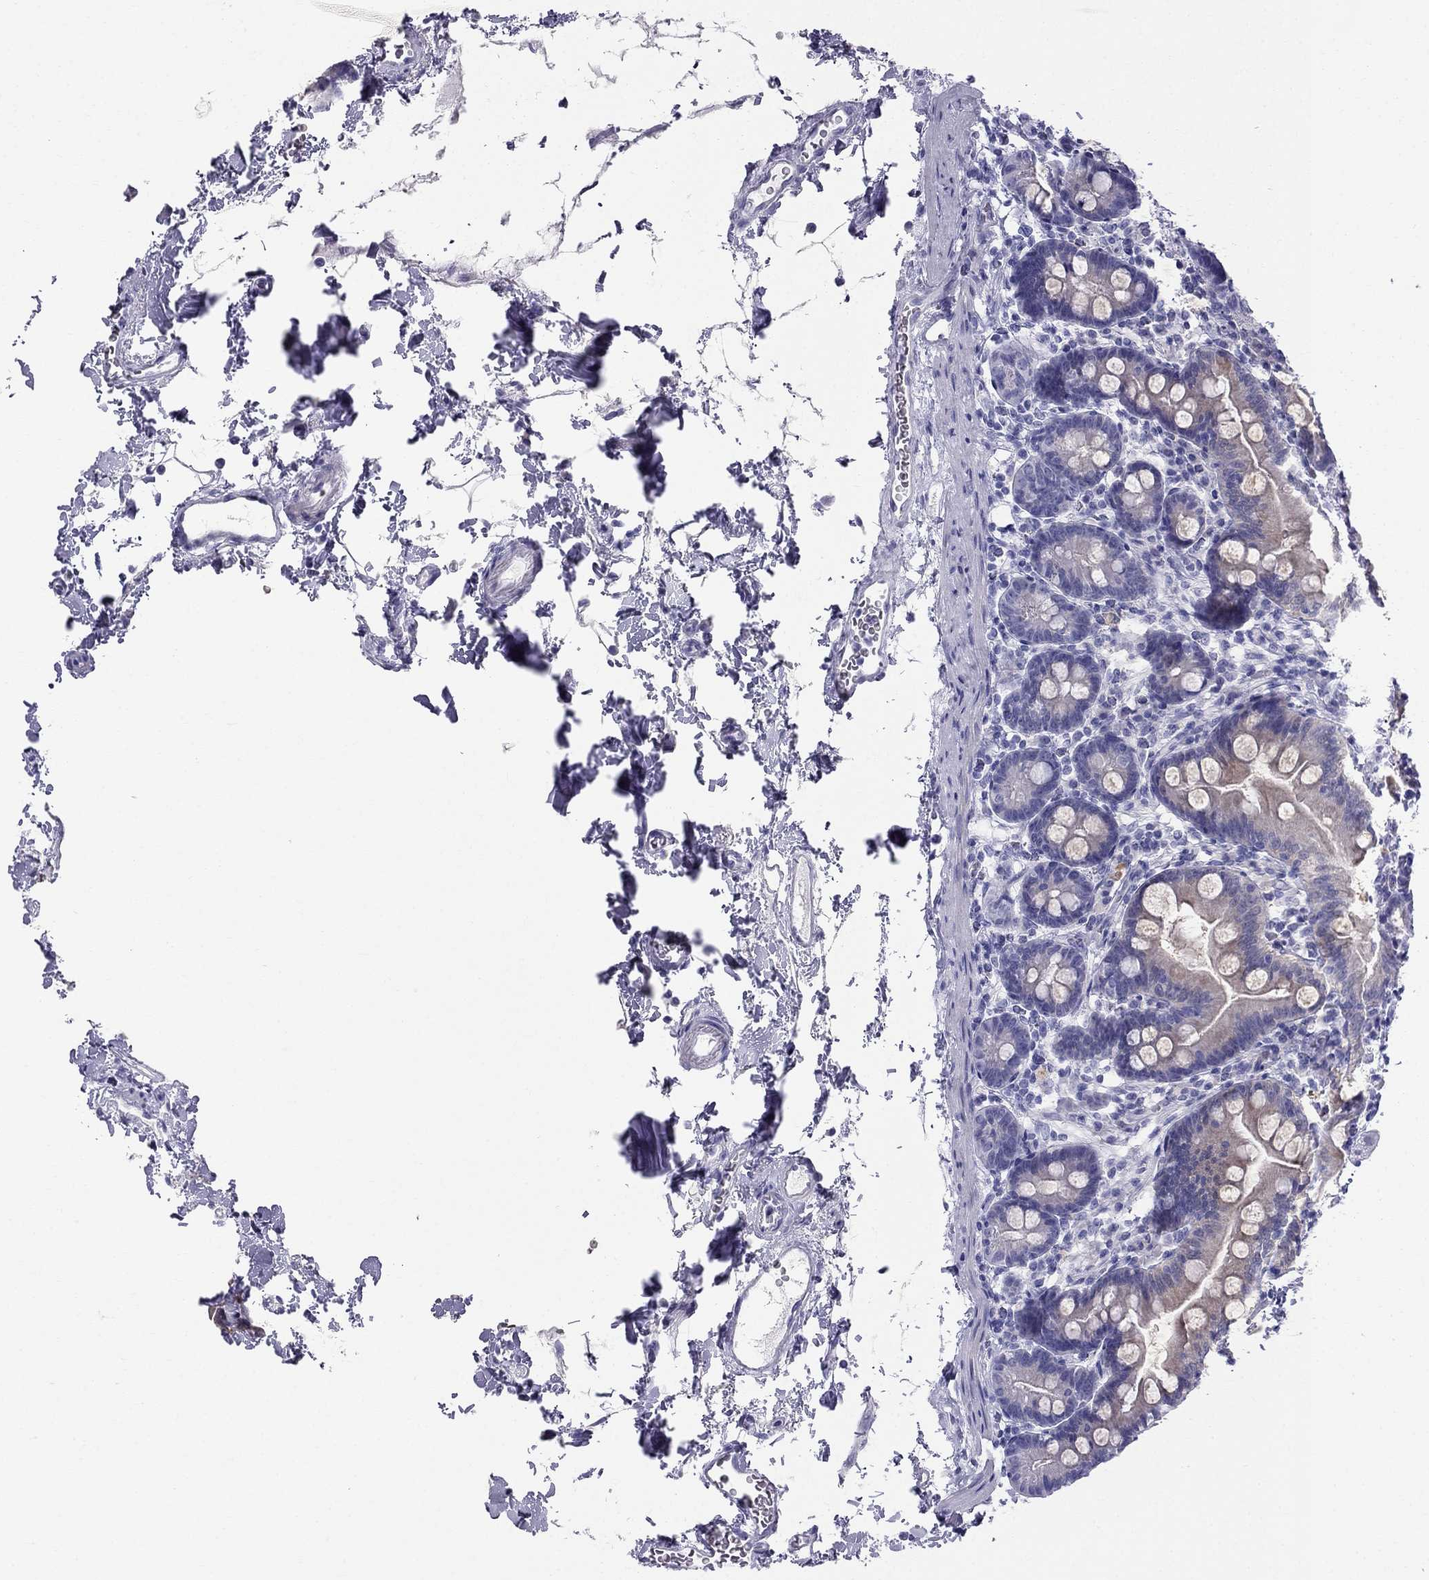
{"staining": {"intensity": "negative", "quantity": "none", "location": "none"}, "tissue": "small intestine", "cell_type": "Glandular cells", "image_type": "normal", "snomed": [{"axis": "morphology", "description": "Normal tissue, NOS"}, {"axis": "topography", "description": "Small intestine"}], "caption": "Glandular cells are negative for protein expression in benign human small intestine.", "gene": "DNAAF6", "patient": {"sex": "female", "age": 44}}